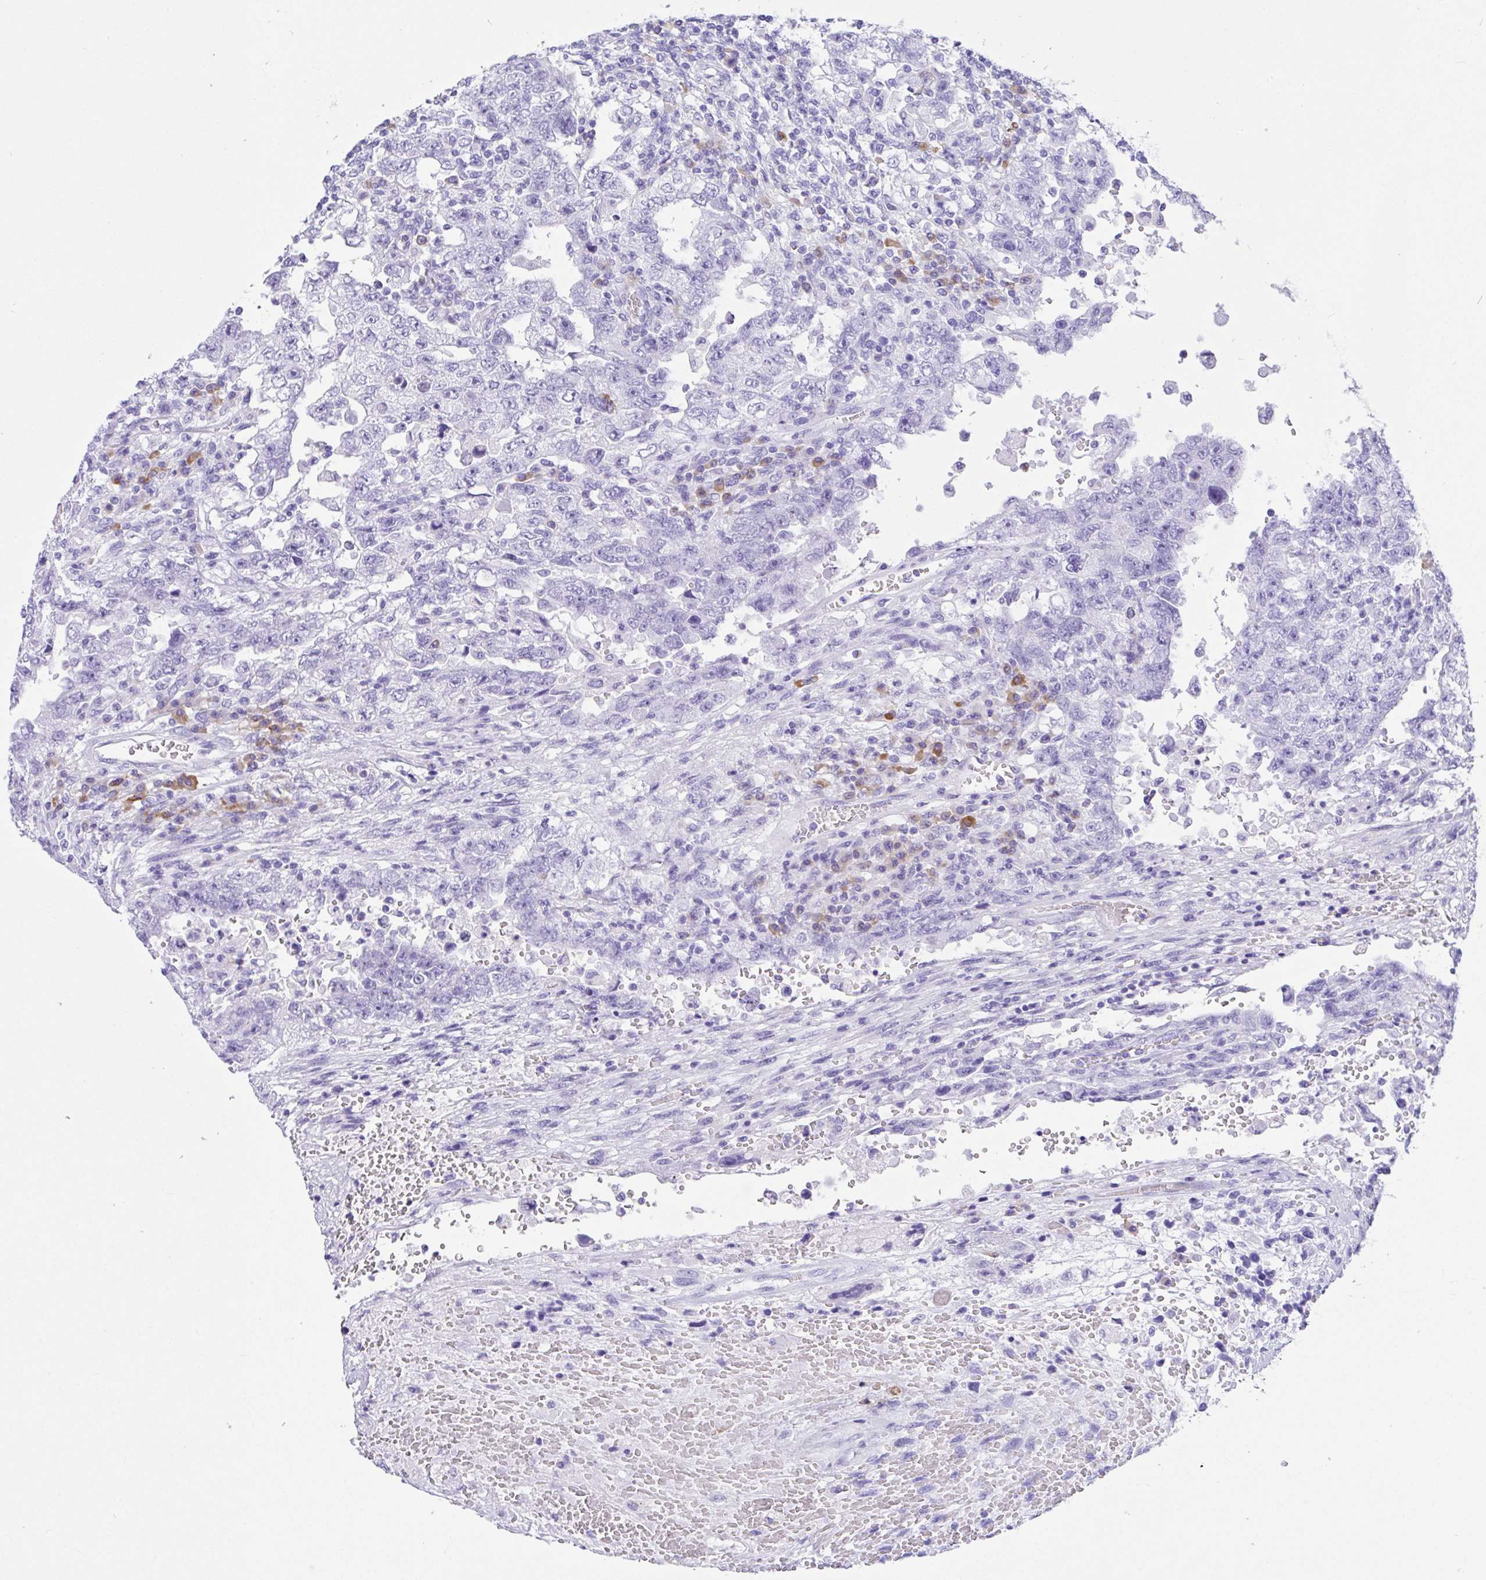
{"staining": {"intensity": "negative", "quantity": "none", "location": "none"}, "tissue": "testis cancer", "cell_type": "Tumor cells", "image_type": "cancer", "snomed": [{"axis": "morphology", "description": "Carcinoma, Embryonal, NOS"}, {"axis": "topography", "description": "Testis"}], "caption": "Human testis embryonal carcinoma stained for a protein using immunohistochemistry (IHC) shows no staining in tumor cells.", "gene": "BEST4", "patient": {"sex": "male", "age": 26}}